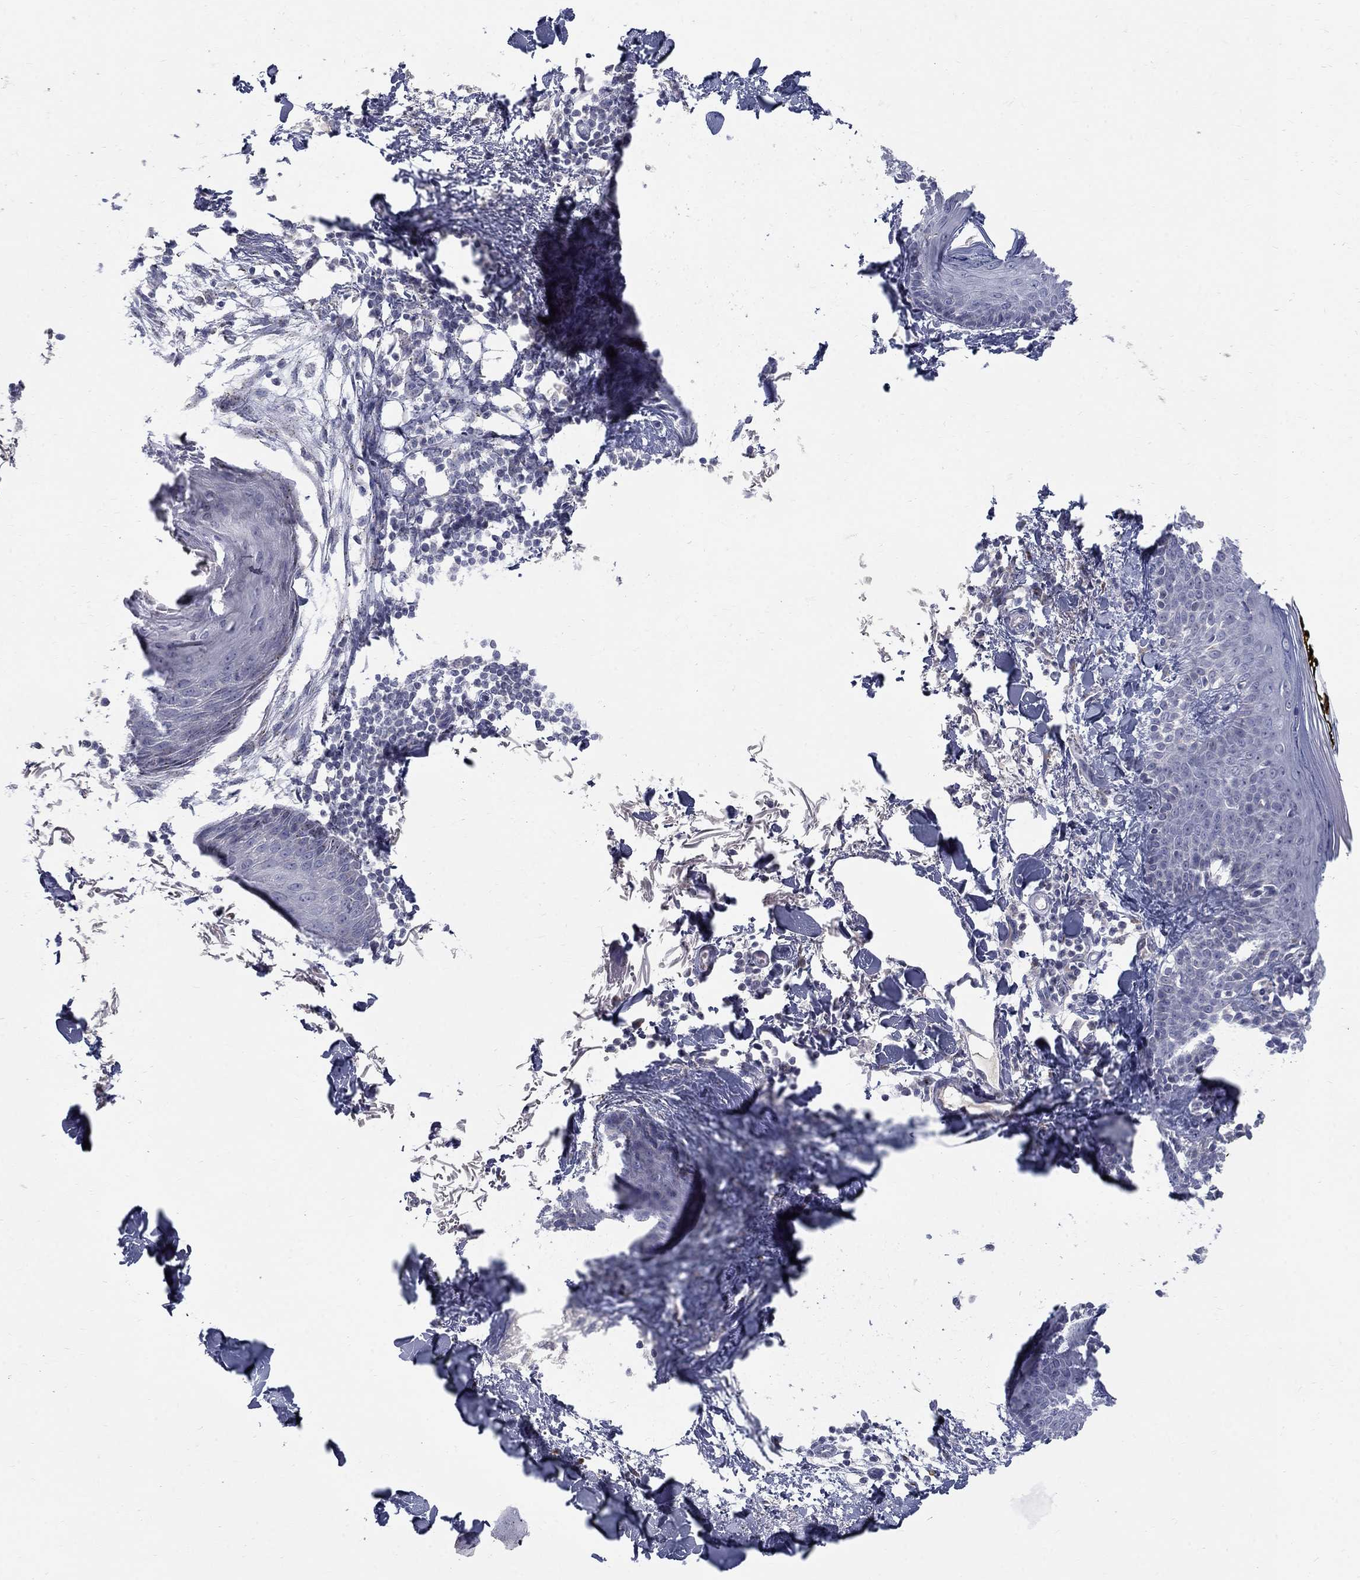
{"staining": {"intensity": "negative", "quantity": "none", "location": "none"}, "tissue": "skin", "cell_type": "Fibroblasts", "image_type": "normal", "snomed": [{"axis": "morphology", "description": "Normal tissue, NOS"}, {"axis": "topography", "description": "Skin"}], "caption": "A histopathology image of skin stained for a protein reveals no brown staining in fibroblasts. The staining was performed using DAB to visualize the protein expression in brown, while the nuclei were stained in blue with hematoxylin (Magnification: 20x).", "gene": "PANK3", "patient": {"sex": "male", "age": 76}}